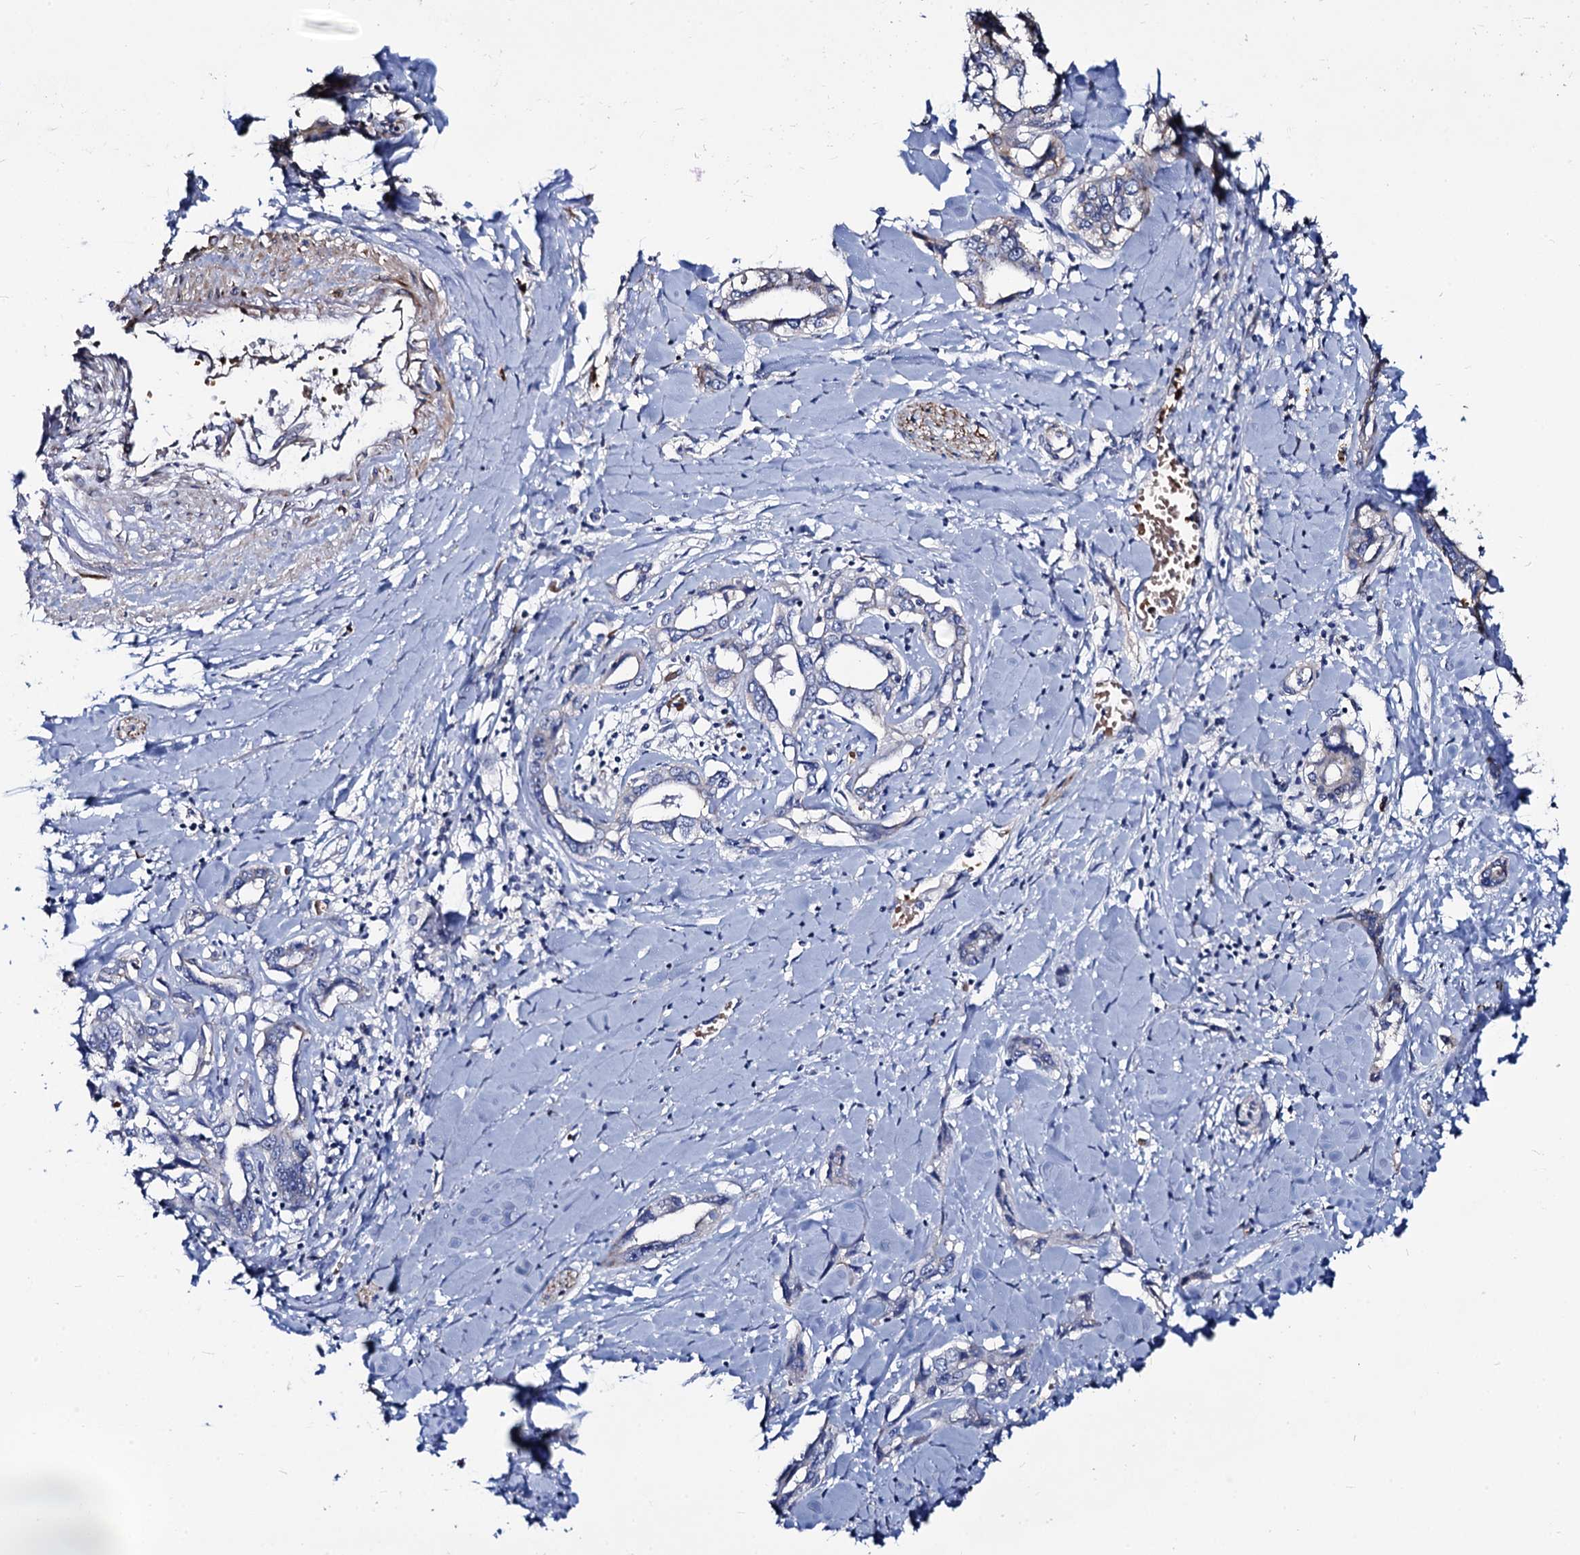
{"staining": {"intensity": "weak", "quantity": "<25%", "location": "cytoplasmic/membranous"}, "tissue": "liver cancer", "cell_type": "Tumor cells", "image_type": "cancer", "snomed": [{"axis": "morphology", "description": "Cholangiocarcinoma"}, {"axis": "topography", "description": "Liver"}], "caption": "The photomicrograph shows no significant positivity in tumor cells of cholangiocarcinoma (liver). The staining was performed using DAB (3,3'-diaminobenzidine) to visualize the protein expression in brown, while the nuclei were stained in blue with hematoxylin (Magnification: 20x).", "gene": "KXD1", "patient": {"sex": "male", "age": 59}}